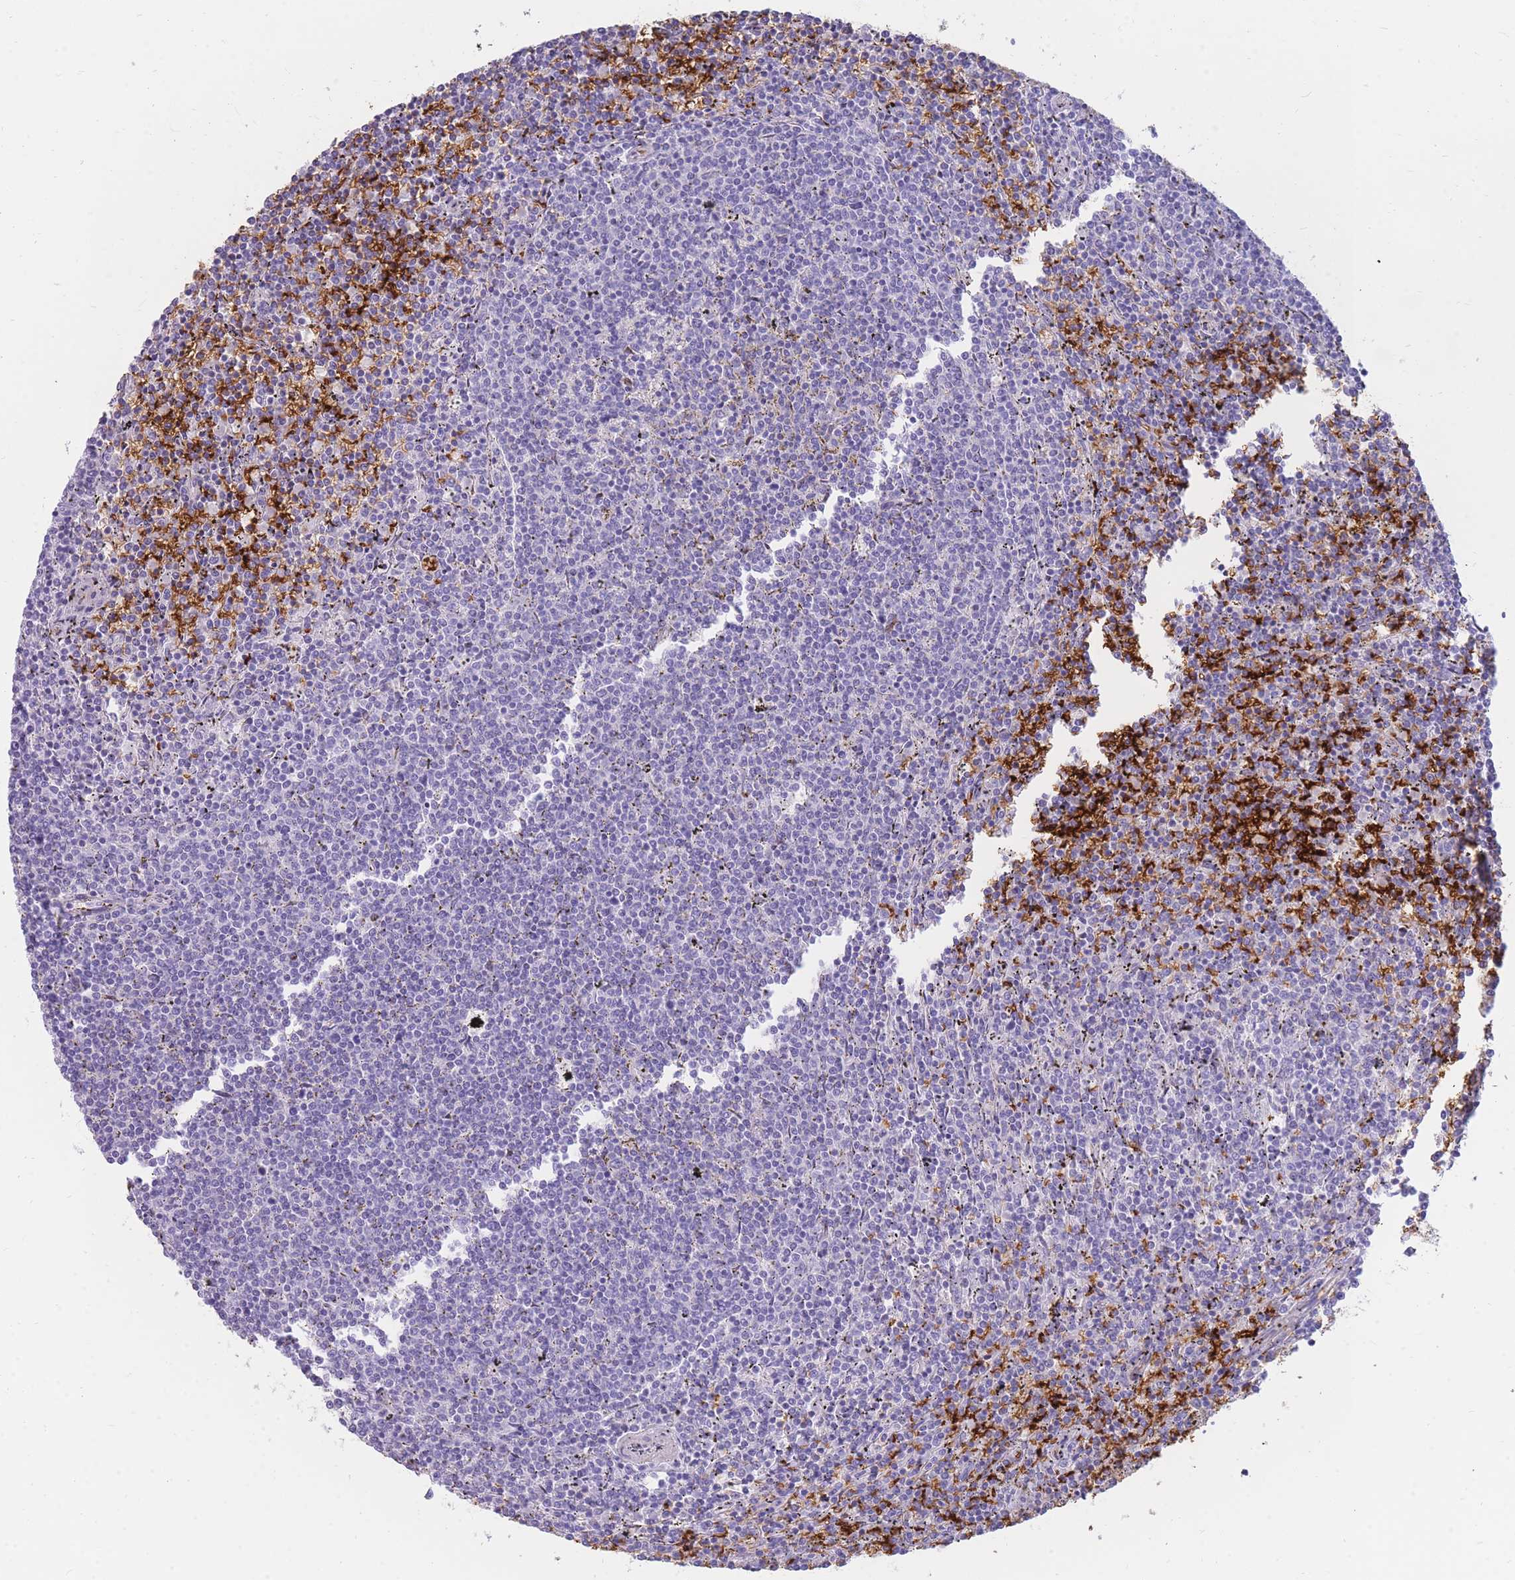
{"staining": {"intensity": "negative", "quantity": "none", "location": "none"}, "tissue": "lymphoma", "cell_type": "Tumor cells", "image_type": "cancer", "snomed": [{"axis": "morphology", "description": "Malignant lymphoma, non-Hodgkin's type, Low grade"}, {"axis": "topography", "description": "Spleen"}], "caption": "Immunohistochemistry (IHC) image of human lymphoma stained for a protein (brown), which exhibits no expression in tumor cells.", "gene": "NKX1-2", "patient": {"sex": "female", "age": 50}}